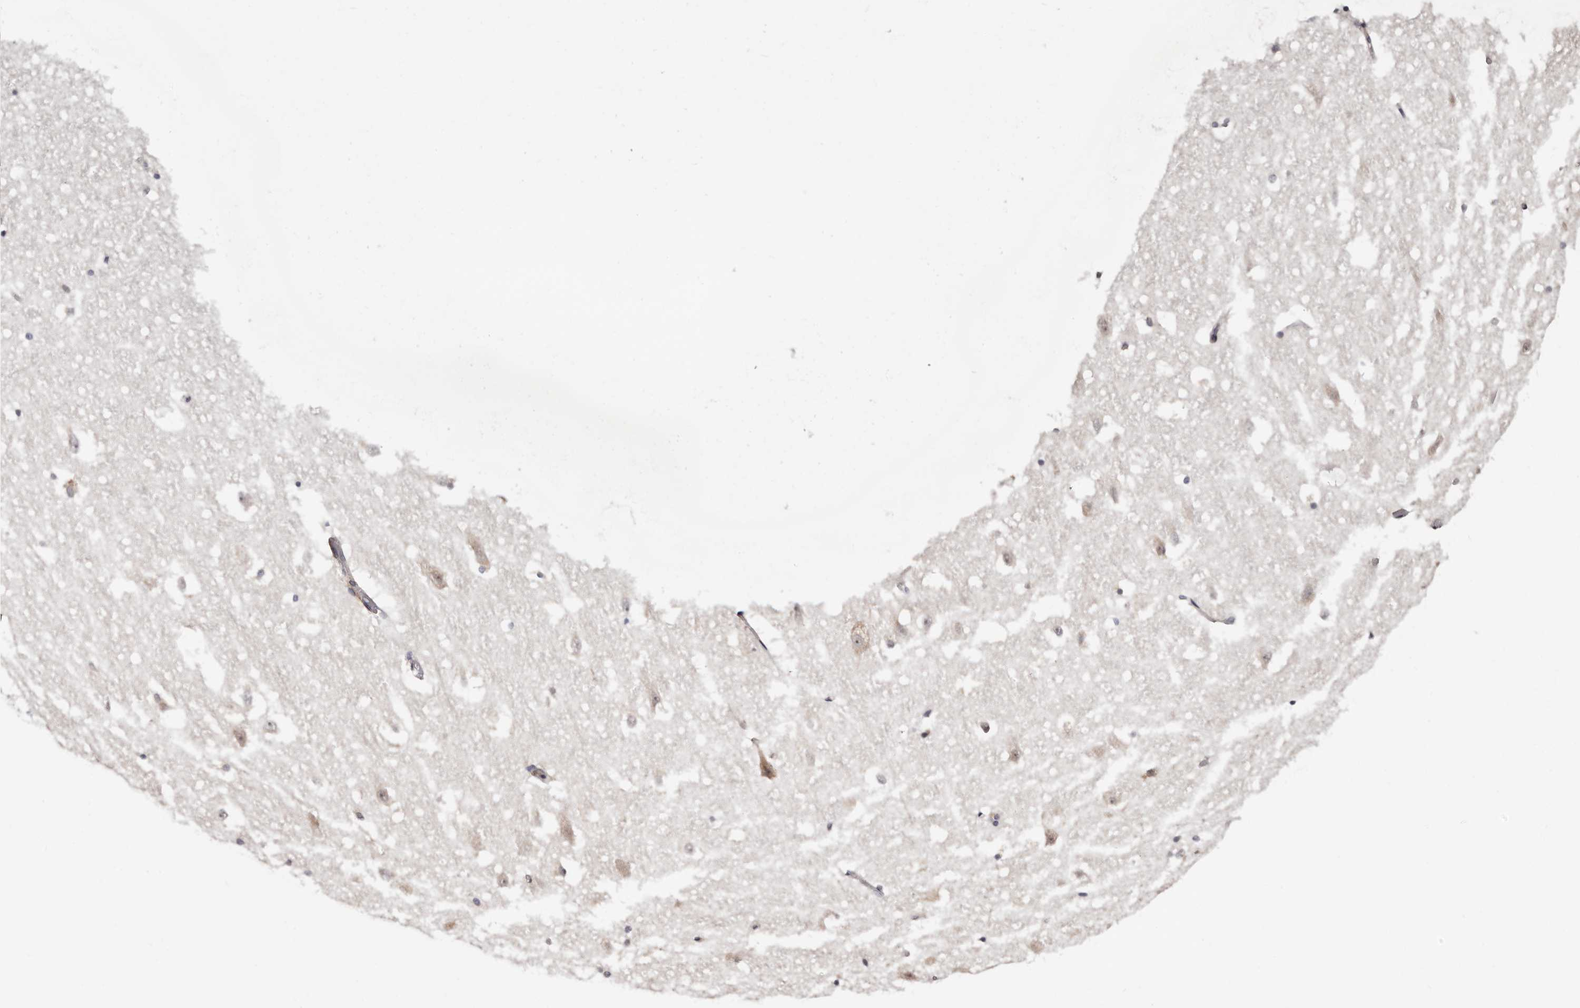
{"staining": {"intensity": "negative", "quantity": "none", "location": "none"}, "tissue": "hippocampus", "cell_type": "Glial cells", "image_type": "normal", "snomed": [{"axis": "morphology", "description": "Normal tissue, NOS"}, {"axis": "topography", "description": "Hippocampus"}], "caption": "Unremarkable hippocampus was stained to show a protein in brown. There is no significant staining in glial cells. (Immunohistochemistry, brightfield microscopy, high magnification).", "gene": "BCL2L15", "patient": {"sex": "female", "age": 52}}